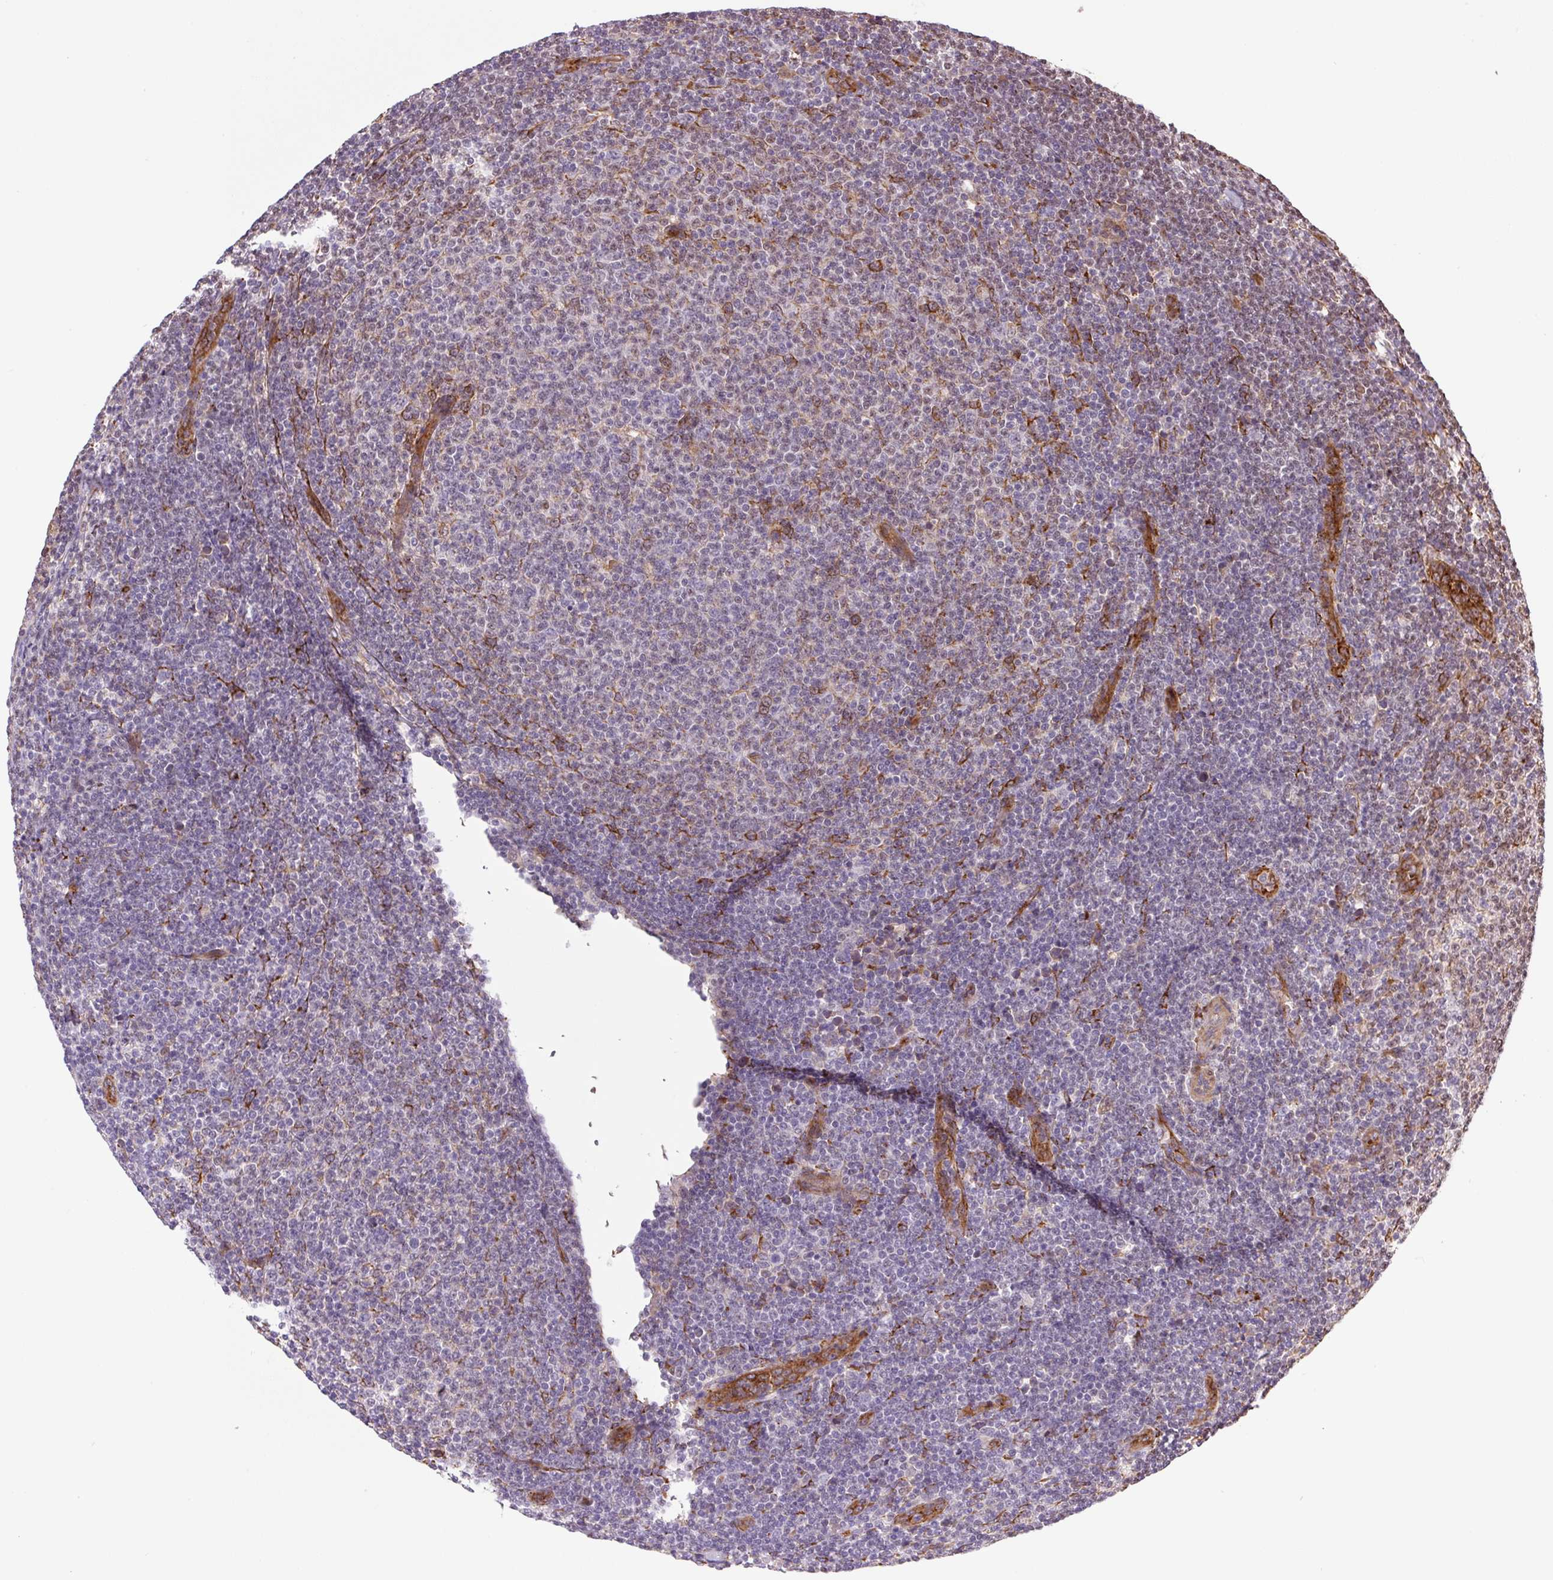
{"staining": {"intensity": "weak", "quantity": "<25%", "location": "cytoplasmic/membranous"}, "tissue": "lymphoma", "cell_type": "Tumor cells", "image_type": "cancer", "snomed": [{"axis": "morphology", "description": "Malignant lymphoma, non-Hodgkin's type, Low grade"}, {"axis": "topography", "description": "Lymph node"}], "caption": "An immunohistochemistry histopathology image of malignant lymphoma, non-Hodgkin's type (low-grade) is shown. There is no staining in tumor cells of malignant lymphoma, non-Hodgkin's type (low-grade). (IHC, brightfield microscopy, high magnification).", "gene": "SEPTIN10", "patient": {"sex": "male", "age": 66}}